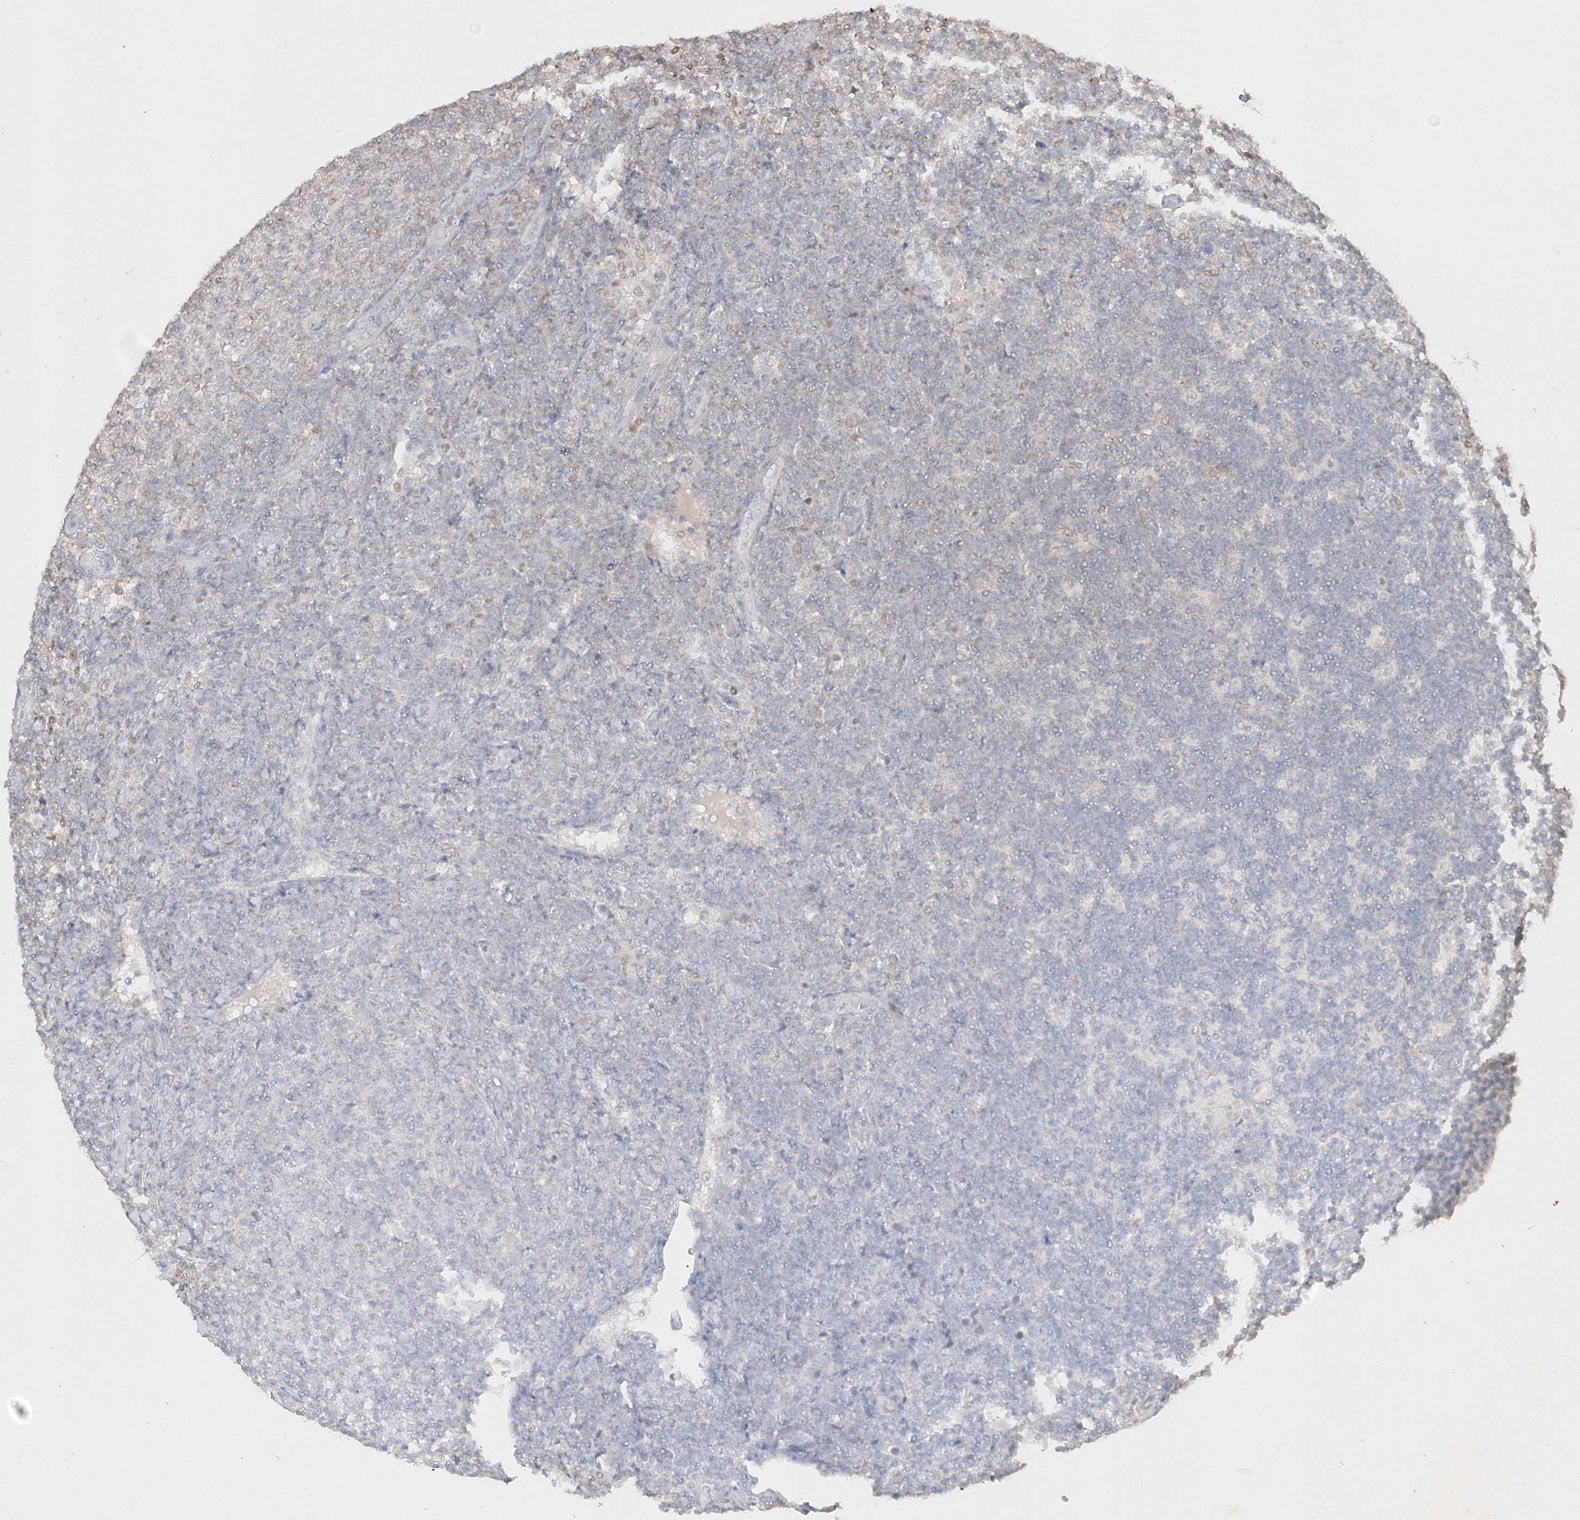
{"staining": {"intensity": "weak", "quantity": "<25%", "location": "cytoplasmic/membranous"}, "tissue": "lymphoma", "cell_type": "Tumor cells", "image_type": "cancer", "snomed": [{"axis": "morphology", "description": "Malignant lymphoma, non-Hodgkin's type, Low grade"}, {"axis": "topography", "description": "Lymph node"}], "caption": "This is an immunohistochemistry (IHC) histopathology image of human low-grade malignant lymphoma, non-Hodgkin's type. There is no positivity in tumor cells.", "gene": "TMEM50B", "patient": {"sex": "male", "age": 66}}